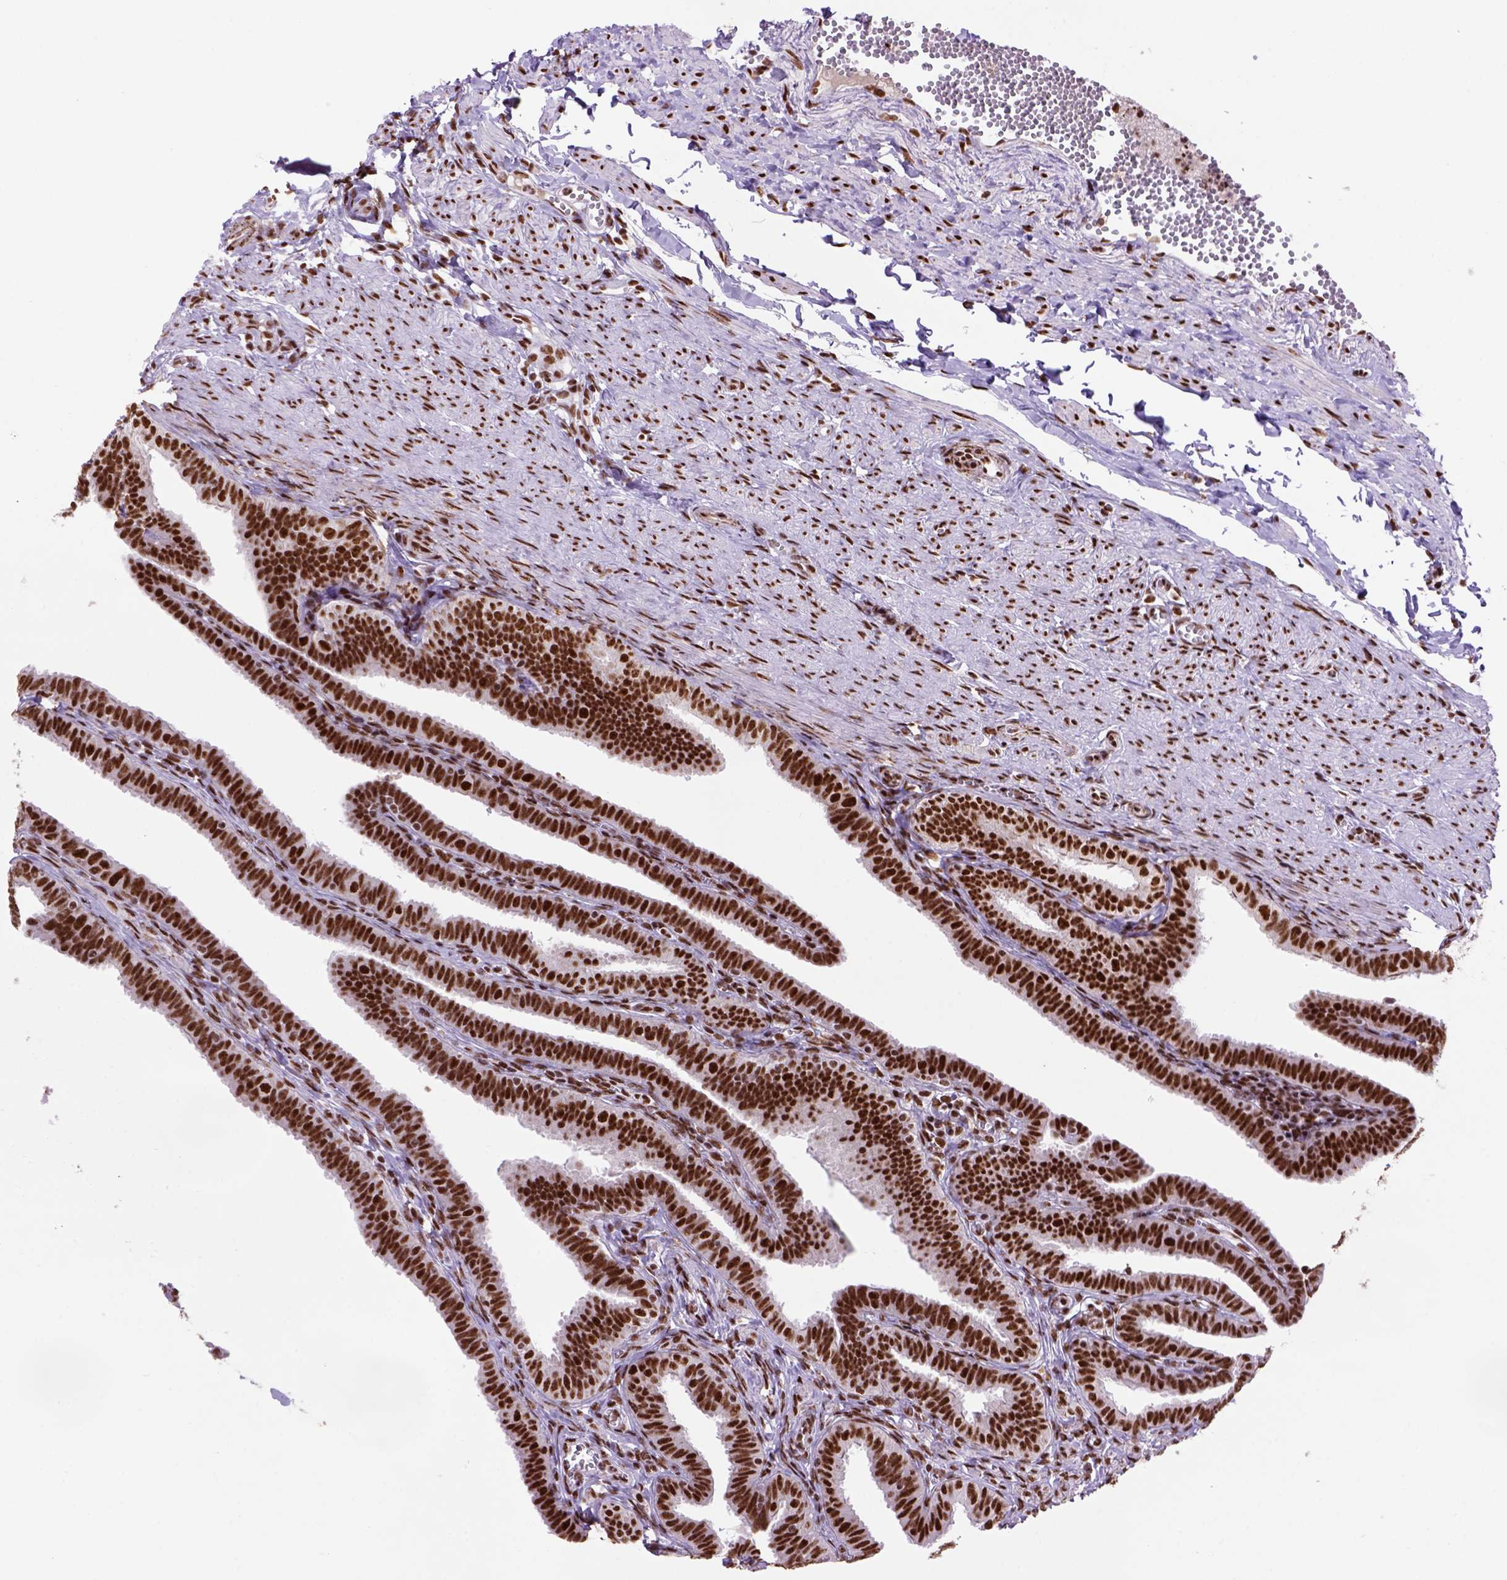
{"staining": {"intensity": "strong", "quantity": ">75%", "location": "nuclear"}, "tissue": "fallopian tube", "cell_type": "Glandular cells", "image_type": "normal", "snomed": [{"axis": "morphology", "description": "Normal tissue, NOS"}, {"axis": "topography", "description": "Fallopian tube"}], "caption": "IHC histopathology image of unremarkable fallopian tube: fallopian tube stained using IHC demonstrates high levels of strong protein expression localized specifically in the nuclear of glandular cells, appearing as a nuclear brown color.", "gene": "NSMCE2", "patient": {"sex": "female", "age": 25}}